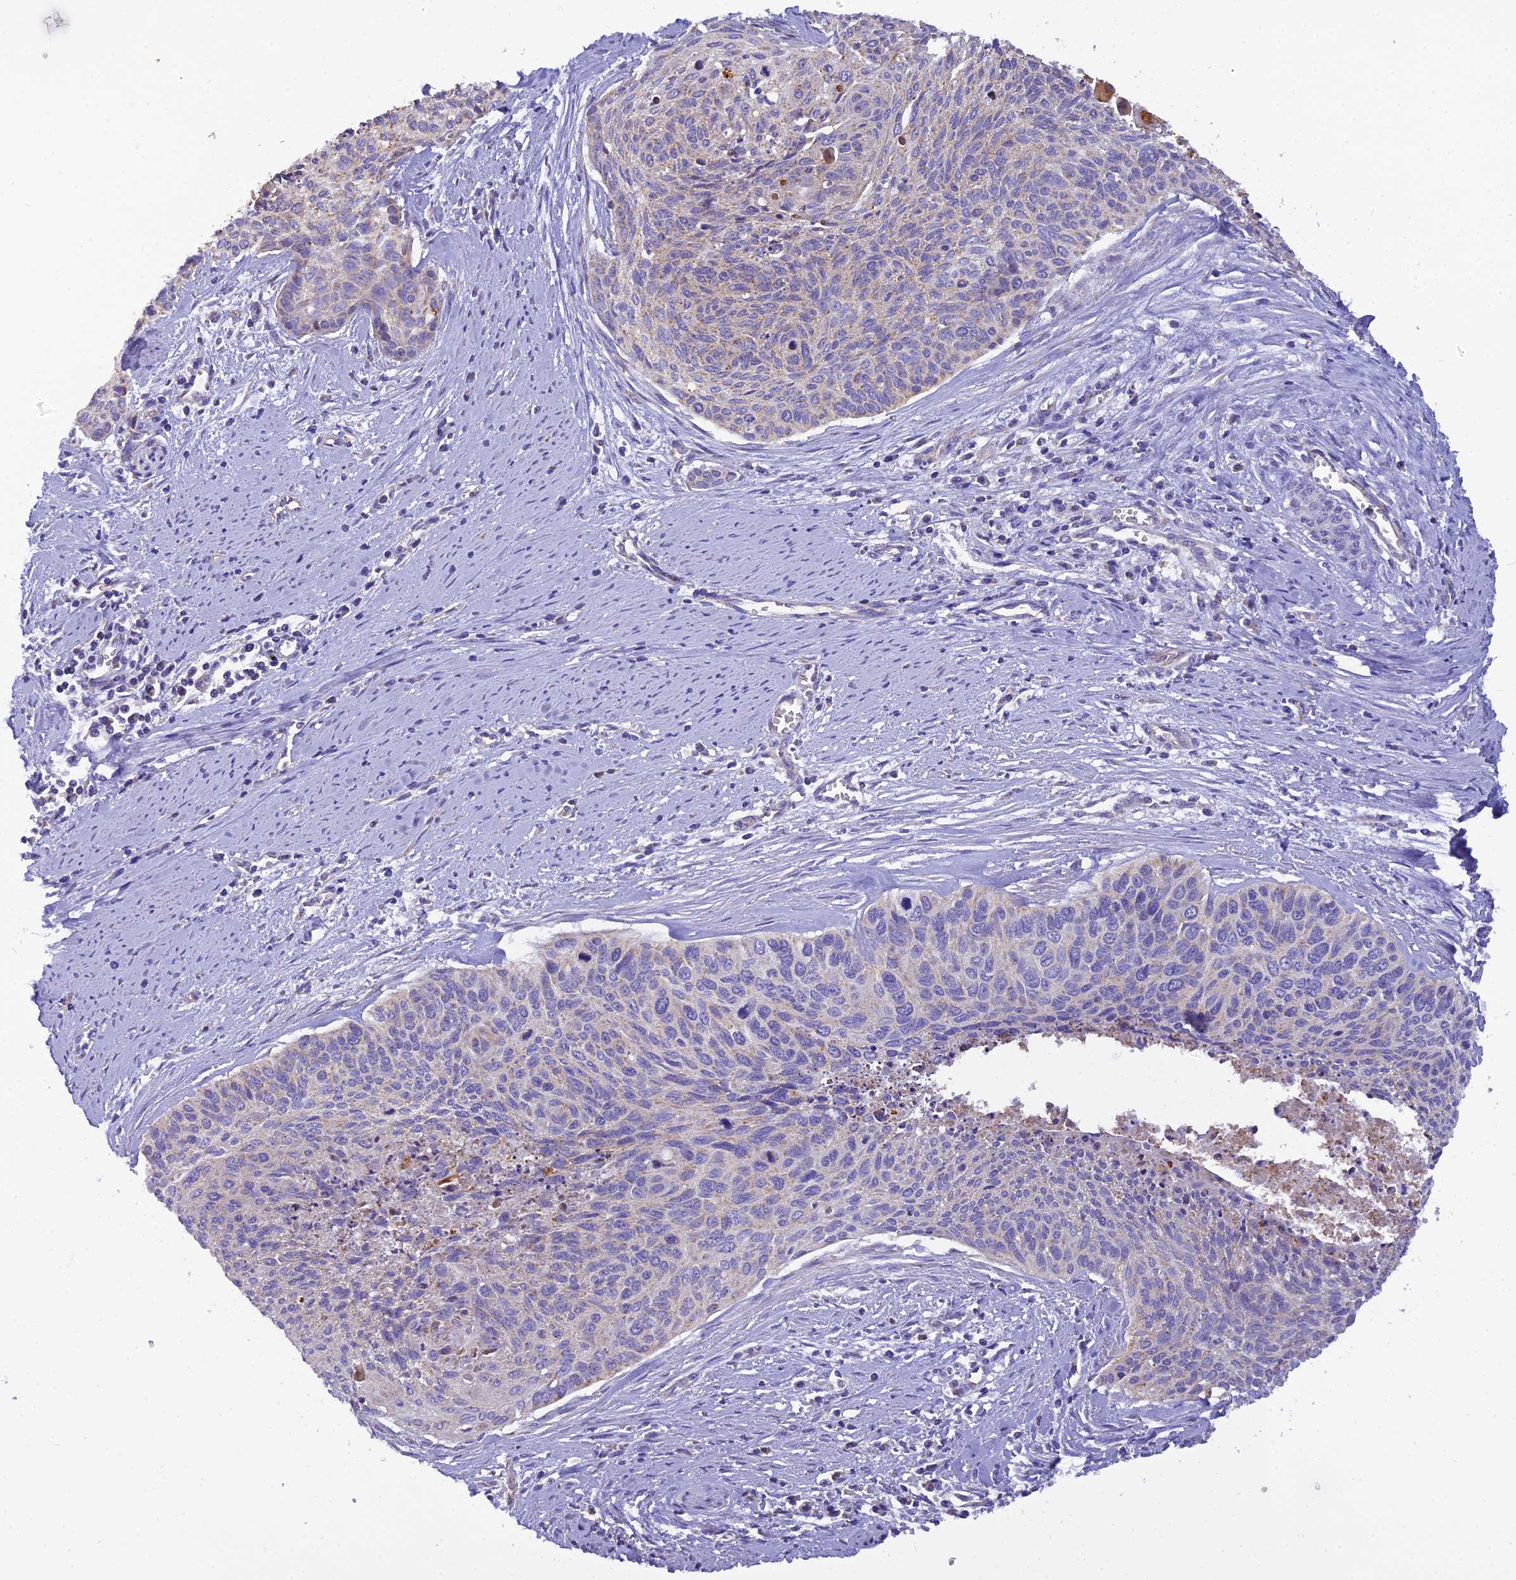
{"staining": {"intensity": "negative", "quantity": "none", "location": "none"}, "tissue": "cervical cancer", "cell_type": "Tumor cells", "image_type": "cancer", "snomed": [{"axis": "morphology", "description": "Squamous cell carcinoma, NOS"}, {"axis": "topography", "description": "Cervix"}], "caption": "IHC image of neoplastic tissue: cervical cancer stained with DAB displays no significant protein positivity in tumor cells. (DAB (3,3'-diaminobenzidine) immunohistochemistry, high magnification).", "gene": "GPD1", "patient": {"sex": "female", "age": 55}}